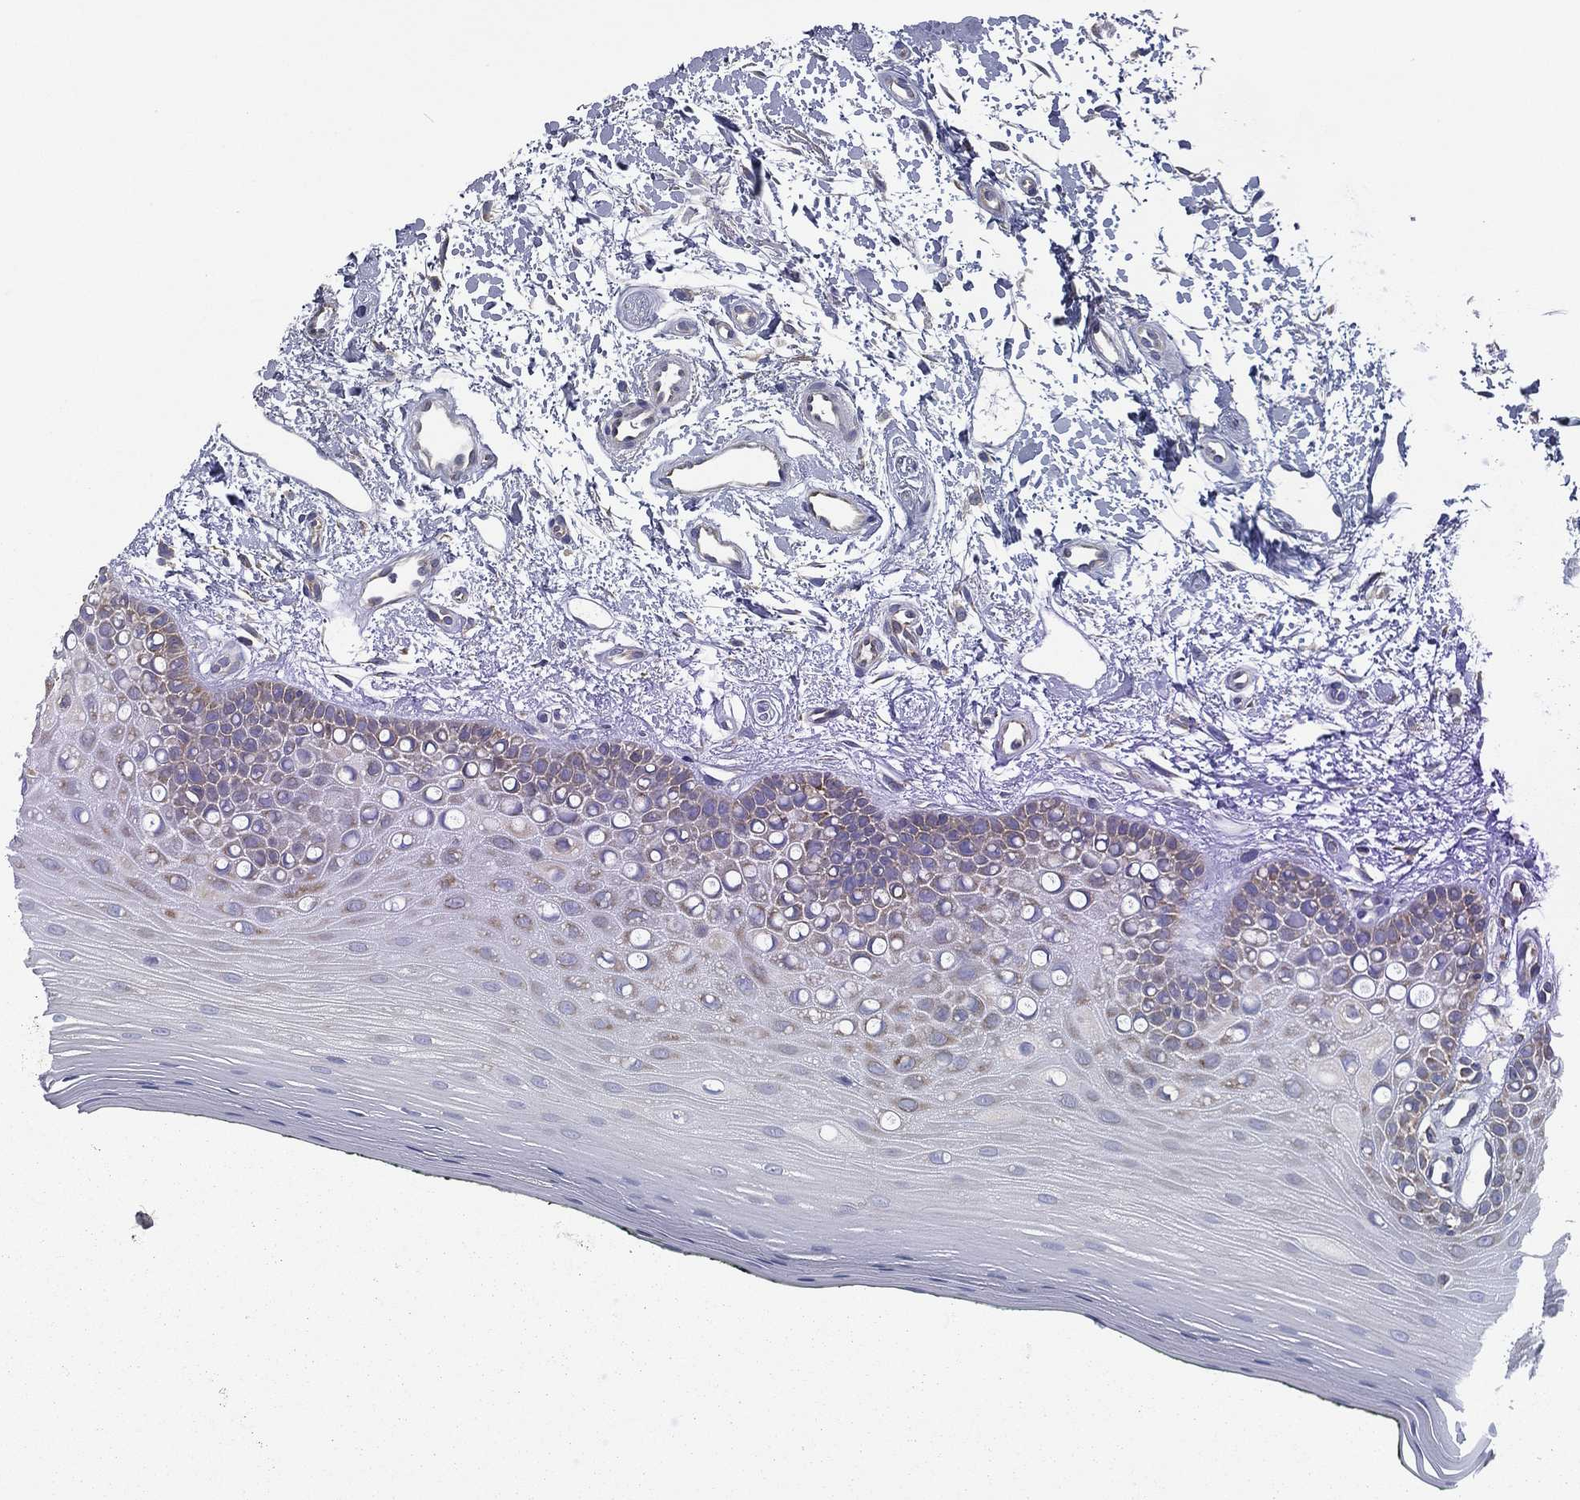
{"staining": {"intensity": "weak", "quantity": "<25%", "location": "cytoplasmic/membranous"}, "tissue": "oral mucosa", "cell_type": "Squamous epithelial cells", "image_type": "normal", "snomed": [{"axis": "morphology", "description": "Normal tissue, NOS"}, {"axis": "topography", "description": "Oral tissue"}], "caption": "The image demonstrates no staining of squamous epithelial cells in unremarkable oral mucosa. (DAB immunohistochemistry (IHC) with hematoxylin counter stain).", "gene": "FARSA", "patient": {"sex": "female", "age": 78}}